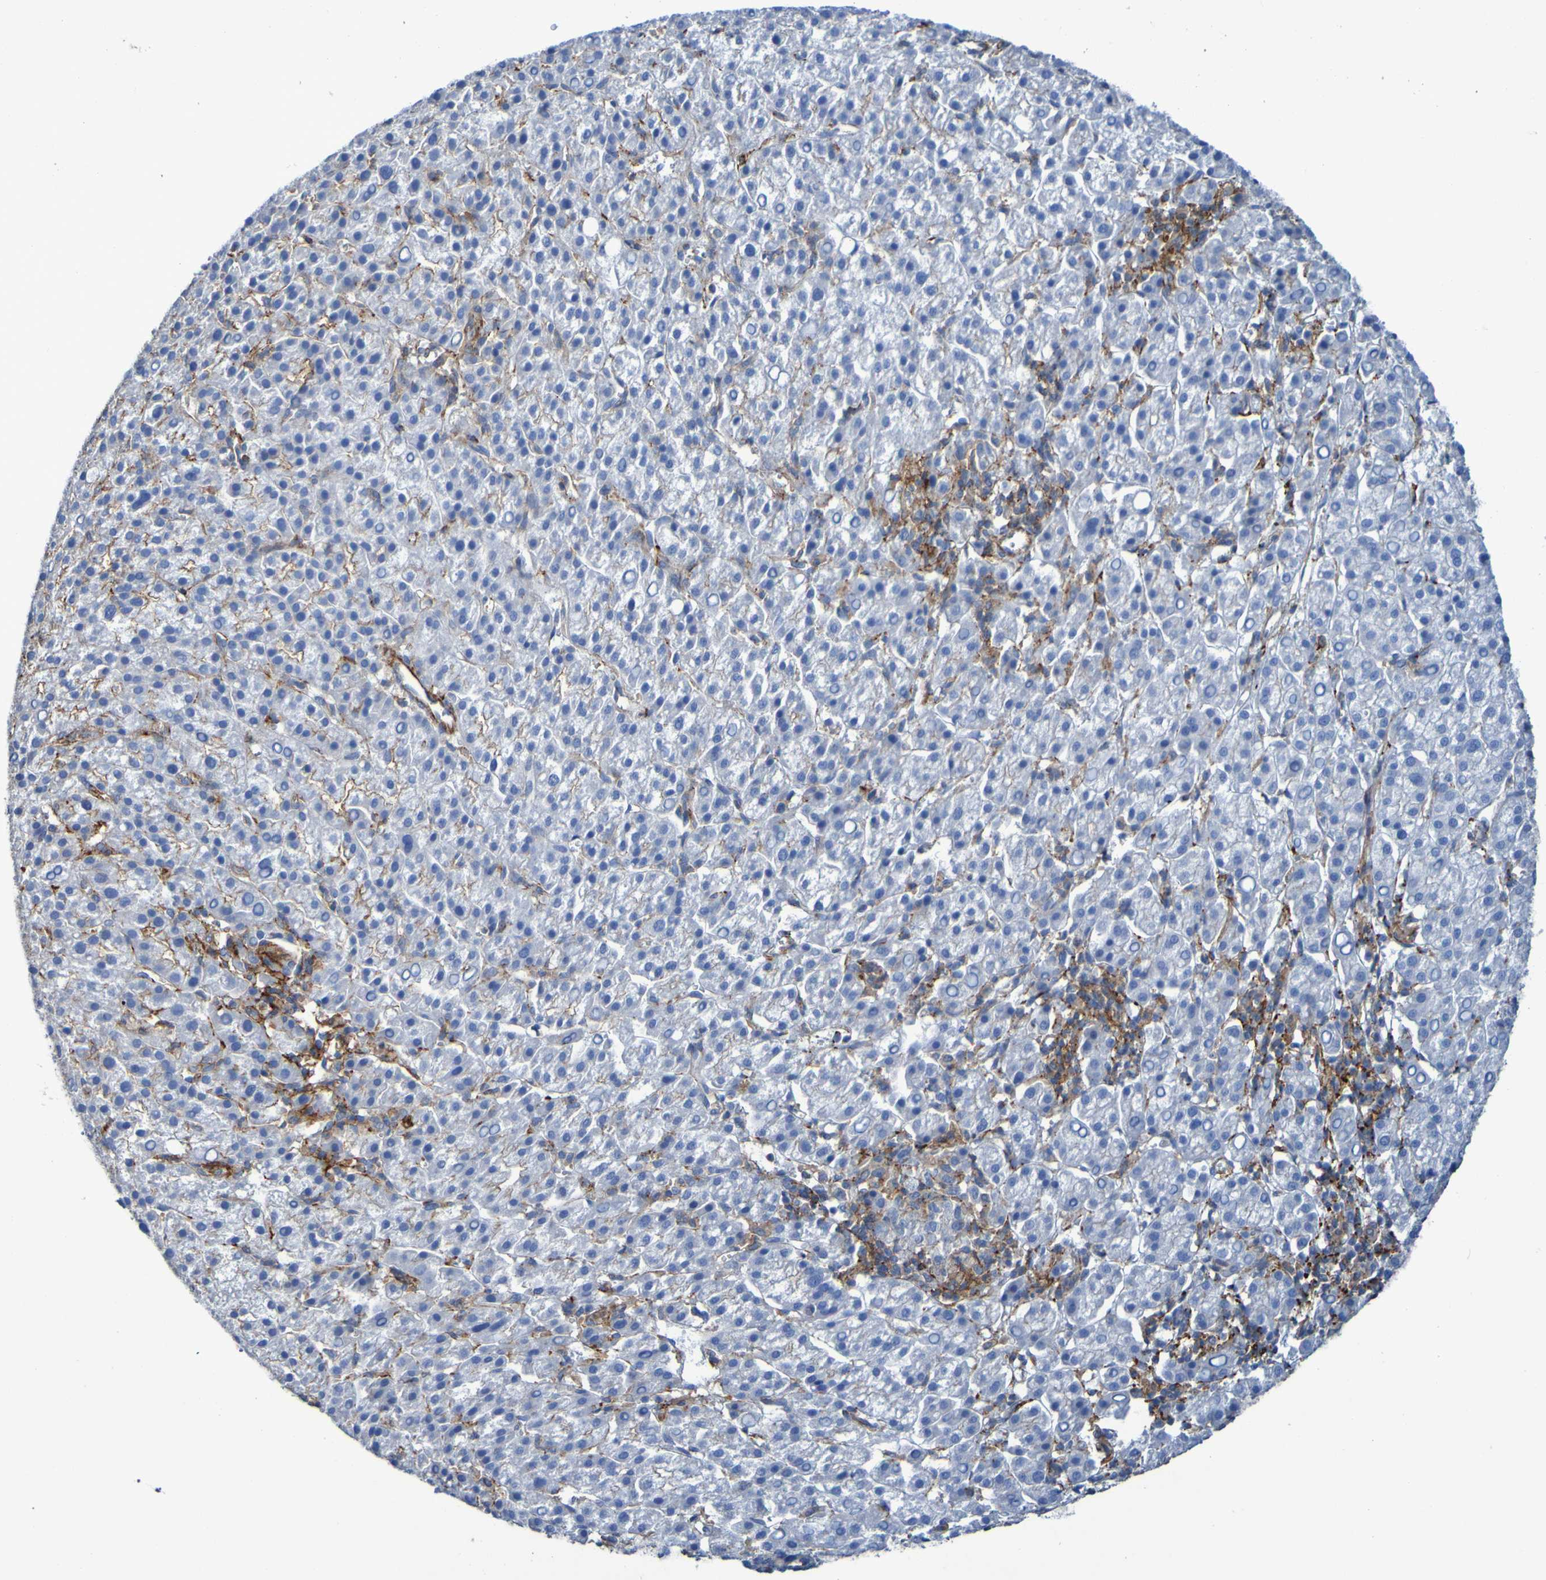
{"staining": {"intensity": "negative", "quantity": "none", "location": "none"}, "tissue": "liver cancer", "cell_type": "Tumor cells", "image_type": "cancer", "snomed": [{"axis": "morphology", "description": "Carcinoma, Hepatocellular, NOS"}, {"axis": "topography", "description": "Liver"}], "caption": "This is an immunohistochemistry (IHC) micrograph of human liver cancer (hepatocellular carcinoma). There is no positivity in tumor cells.", "gene": "RNF182", "patient": {"sex": "female", "age": 58}}